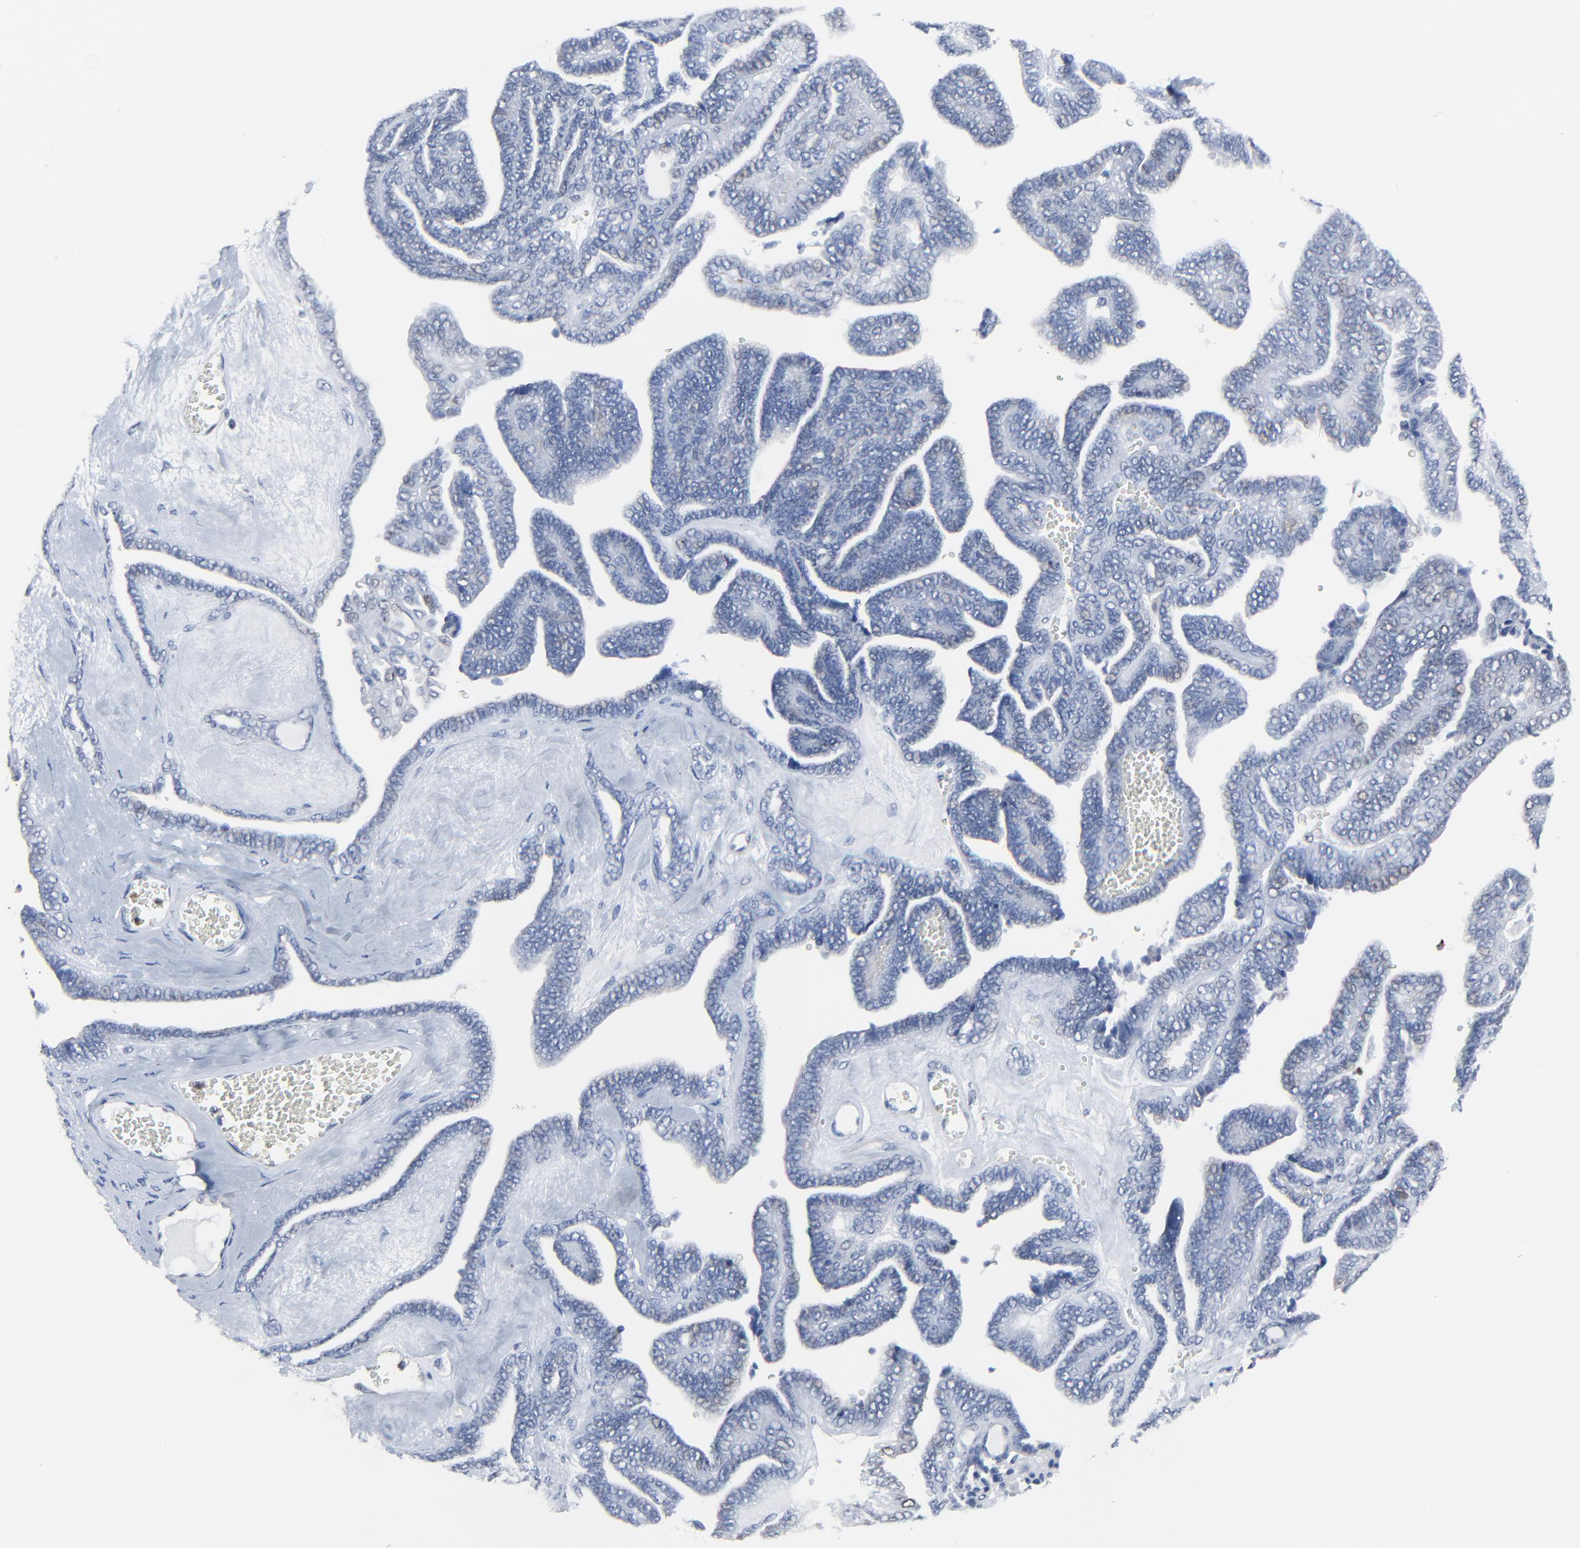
{"staining": {"intensity": "negative", "quantity": "none", "location": "none"}, "tissue": "ovarian cancer", "cell_type": "Tumor cells", "image_type": "cancer", "snomed": [{"axis": "morphology", "description": "Cystadenocarcinoma, serous, NOS"}, {"axis": "topography", "description": "Ovary"}], "caption": "This histopathology image is of serous cystadenocarcinoma (ovarian) stained with immunohistochemistry (IHC) to label a protein in brown with the nuclei are counter-stained blue. There is no positivity in tumor cells.", "gene": "BIRC3", "patient": {"sex": "female", "age": 71}}